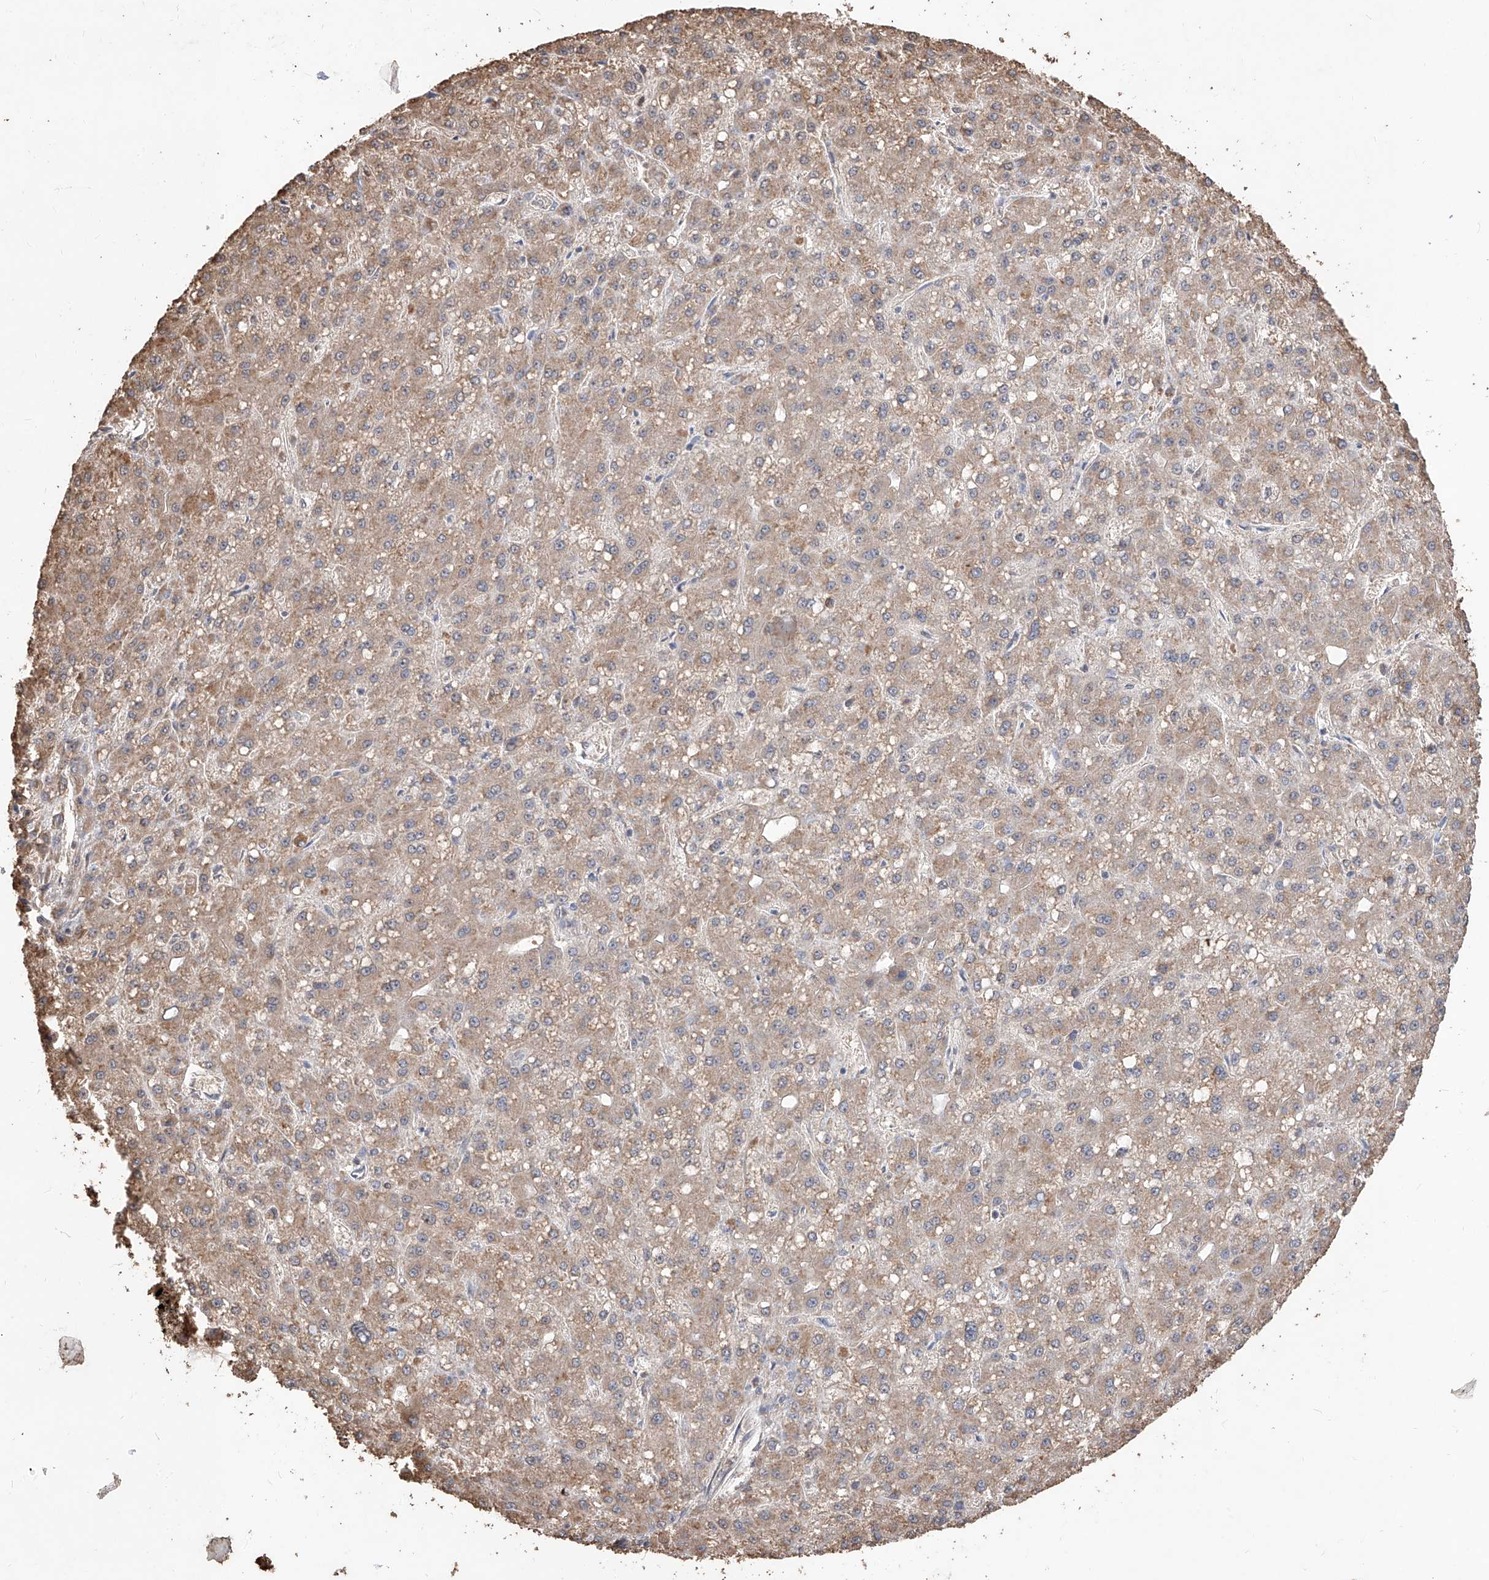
{"staining": {"intensity": "moderate", "quantity": "25%-75%", "location": "cytoplasmic/membranous"}, "tissue": "liver cancer", "cell_type": "Tumor cells", "image_type": "cancer", "snomed": [{"axis": "morphology", "description": "Carcinoma, Hepatocellular, NOS"}, {"axis": "topography", "description": "Liver"}], "caption": "Immunohistochemical staining of human hepatocellular carcinoma (liver) reveals medium levels of moderate cytoplasmic/membranous protein staining in approximately 25%-75% of tumor cells. (DAB IHC, brown staining for protein, blue staining for nuclei).", "gene": "ELOVL1", "patient": {"sex": "male", "age": 67}}